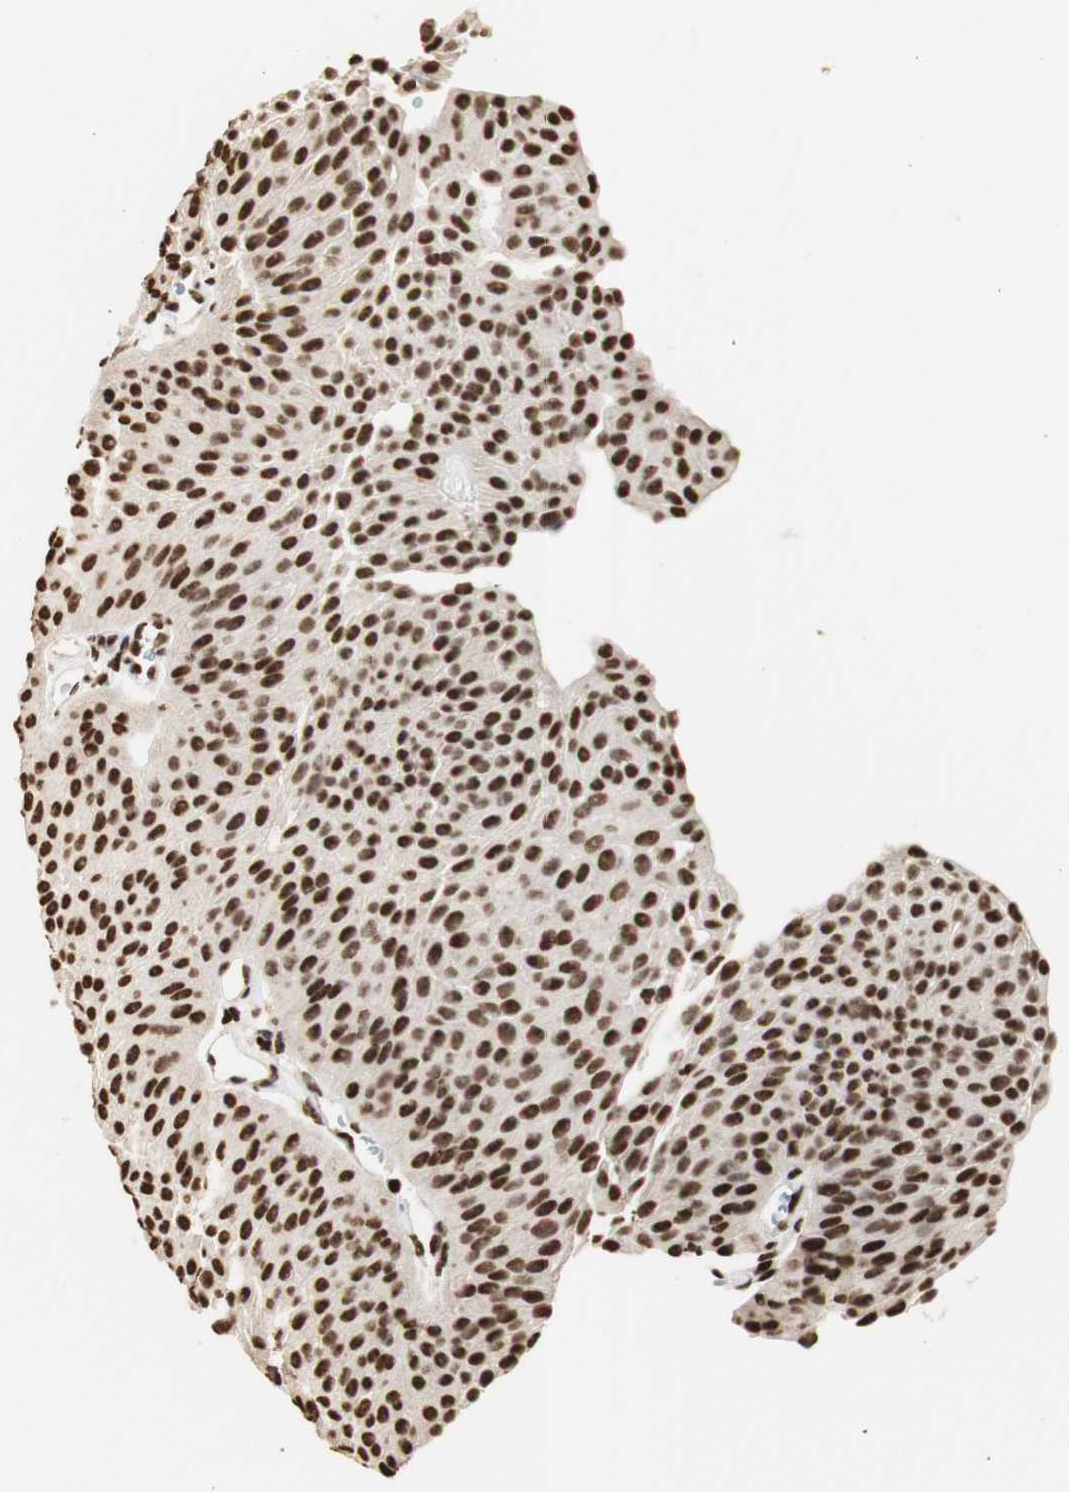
{"staining": {"intensity": "strong", "quantity": ">75%", "location": "nuclear"}, "tissue": "urothelial cancer", "cell_type": "Tumor cells", "image_type": "cancer", "snomed": [{"axis": "morphology", "description": "Urothelial carcinoma, Low grade"}, {"axis": "topography", "description": "Urinary bladder"}], "caption": "Protein analysis of low-grade urothelial carcinoma tissue demonstrates strong nuclear positivity in approximately >75% of tumor cells.", "gene": "HNRNPA2B1", "patient": {"sex": "female", "age": 60}}